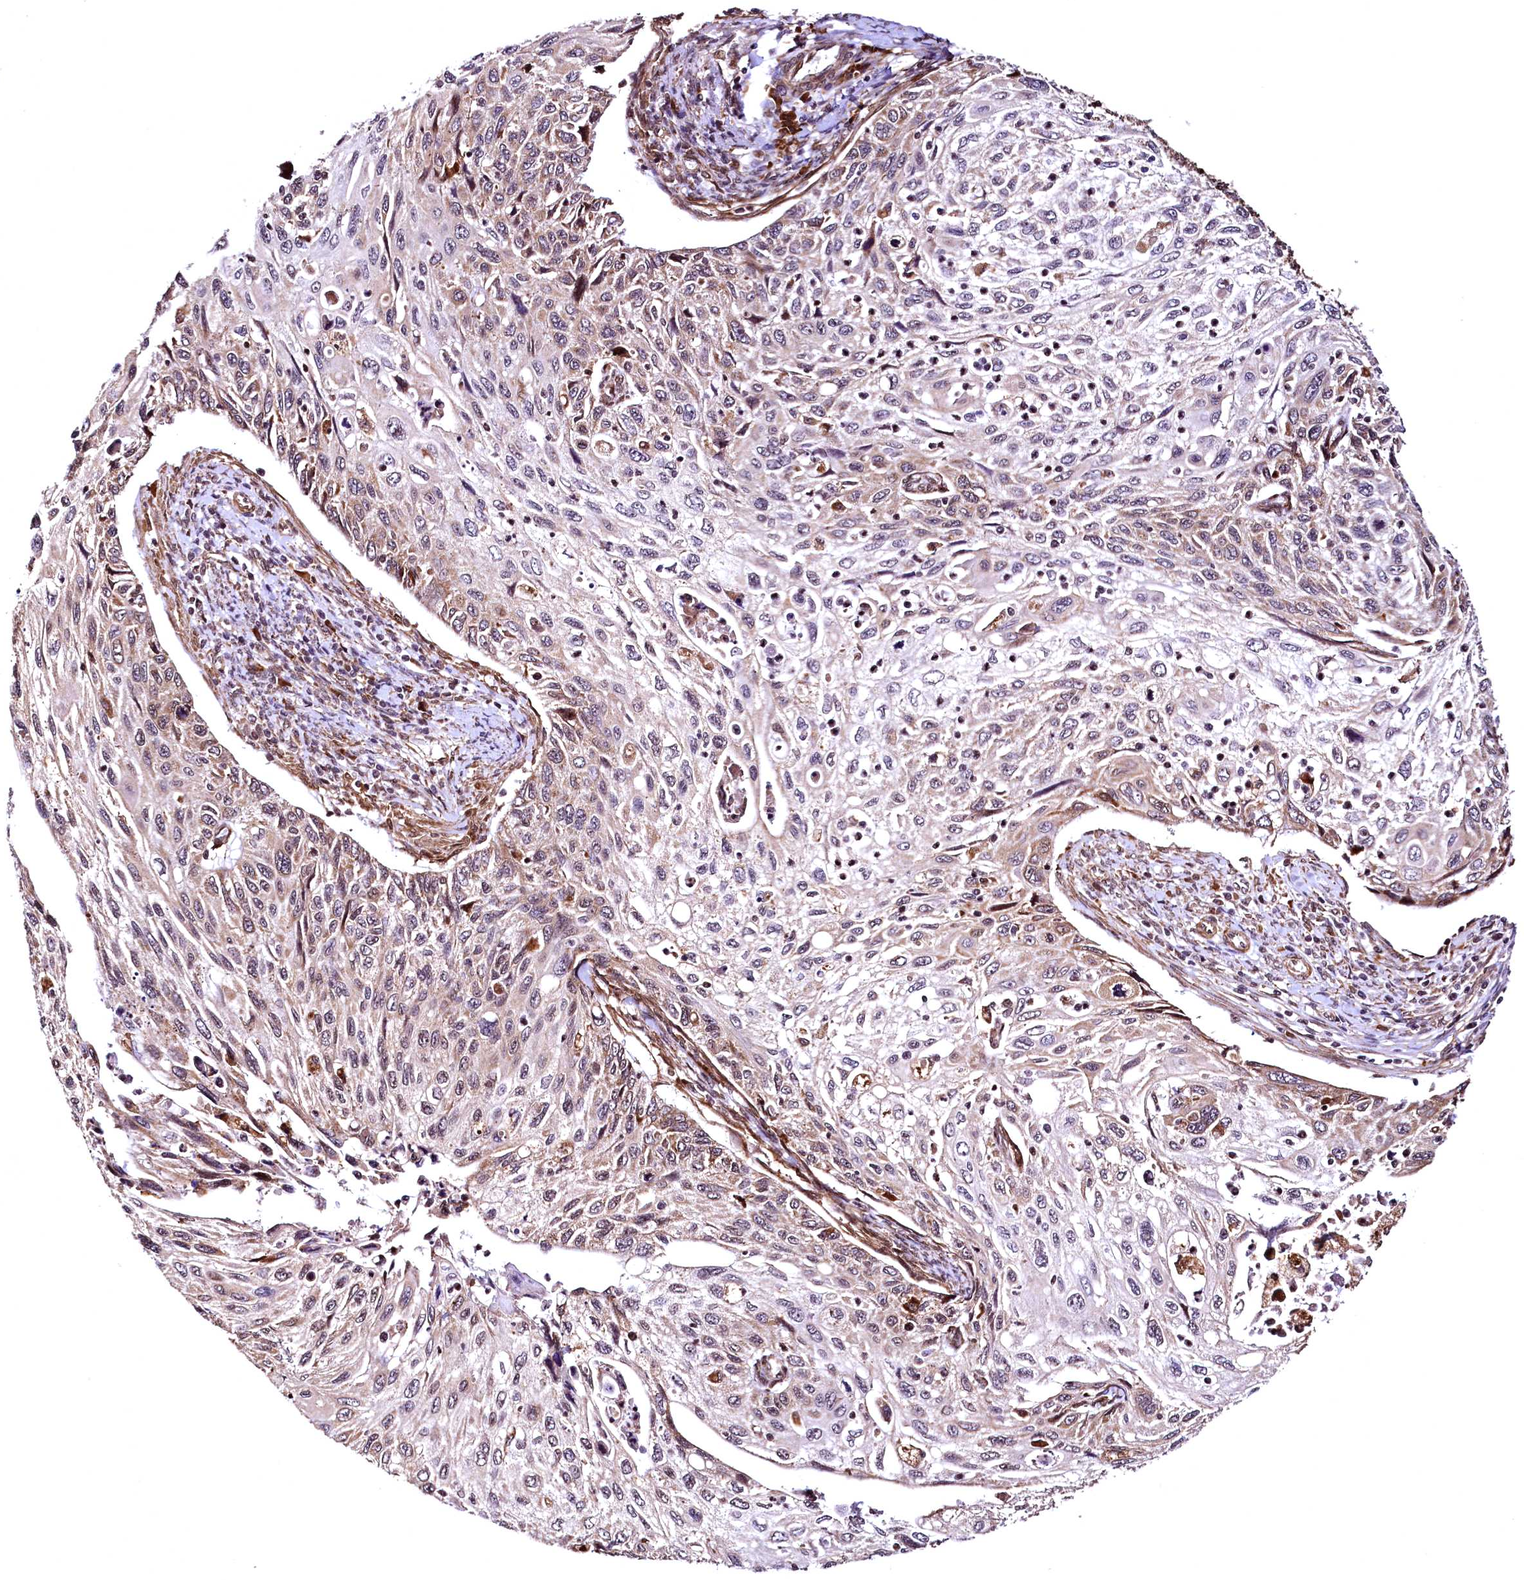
{"staining": {"intensity": "weak", "quantity": "25%-75%", "location": "cytoplasmic/membranous"}, "tissue": "cervical cancer", "cell_type": "Tumor cells", "image_type": "cancer", "snomed": [{"axis": "morphology", "description": "Squamous cell carcinoma, NOS"}, {"axis": "topography", "description": "Cervix"}], "caption": "Protein staining displays weak cytoplasmic/membranous expression in about 25%-75% of tumor cells in cervical cancer. Ihc stains the protein in brown and the nuclei are stained blue.", "gene": "PDS5B", "patient": {"sex": "female", "age": 70}}